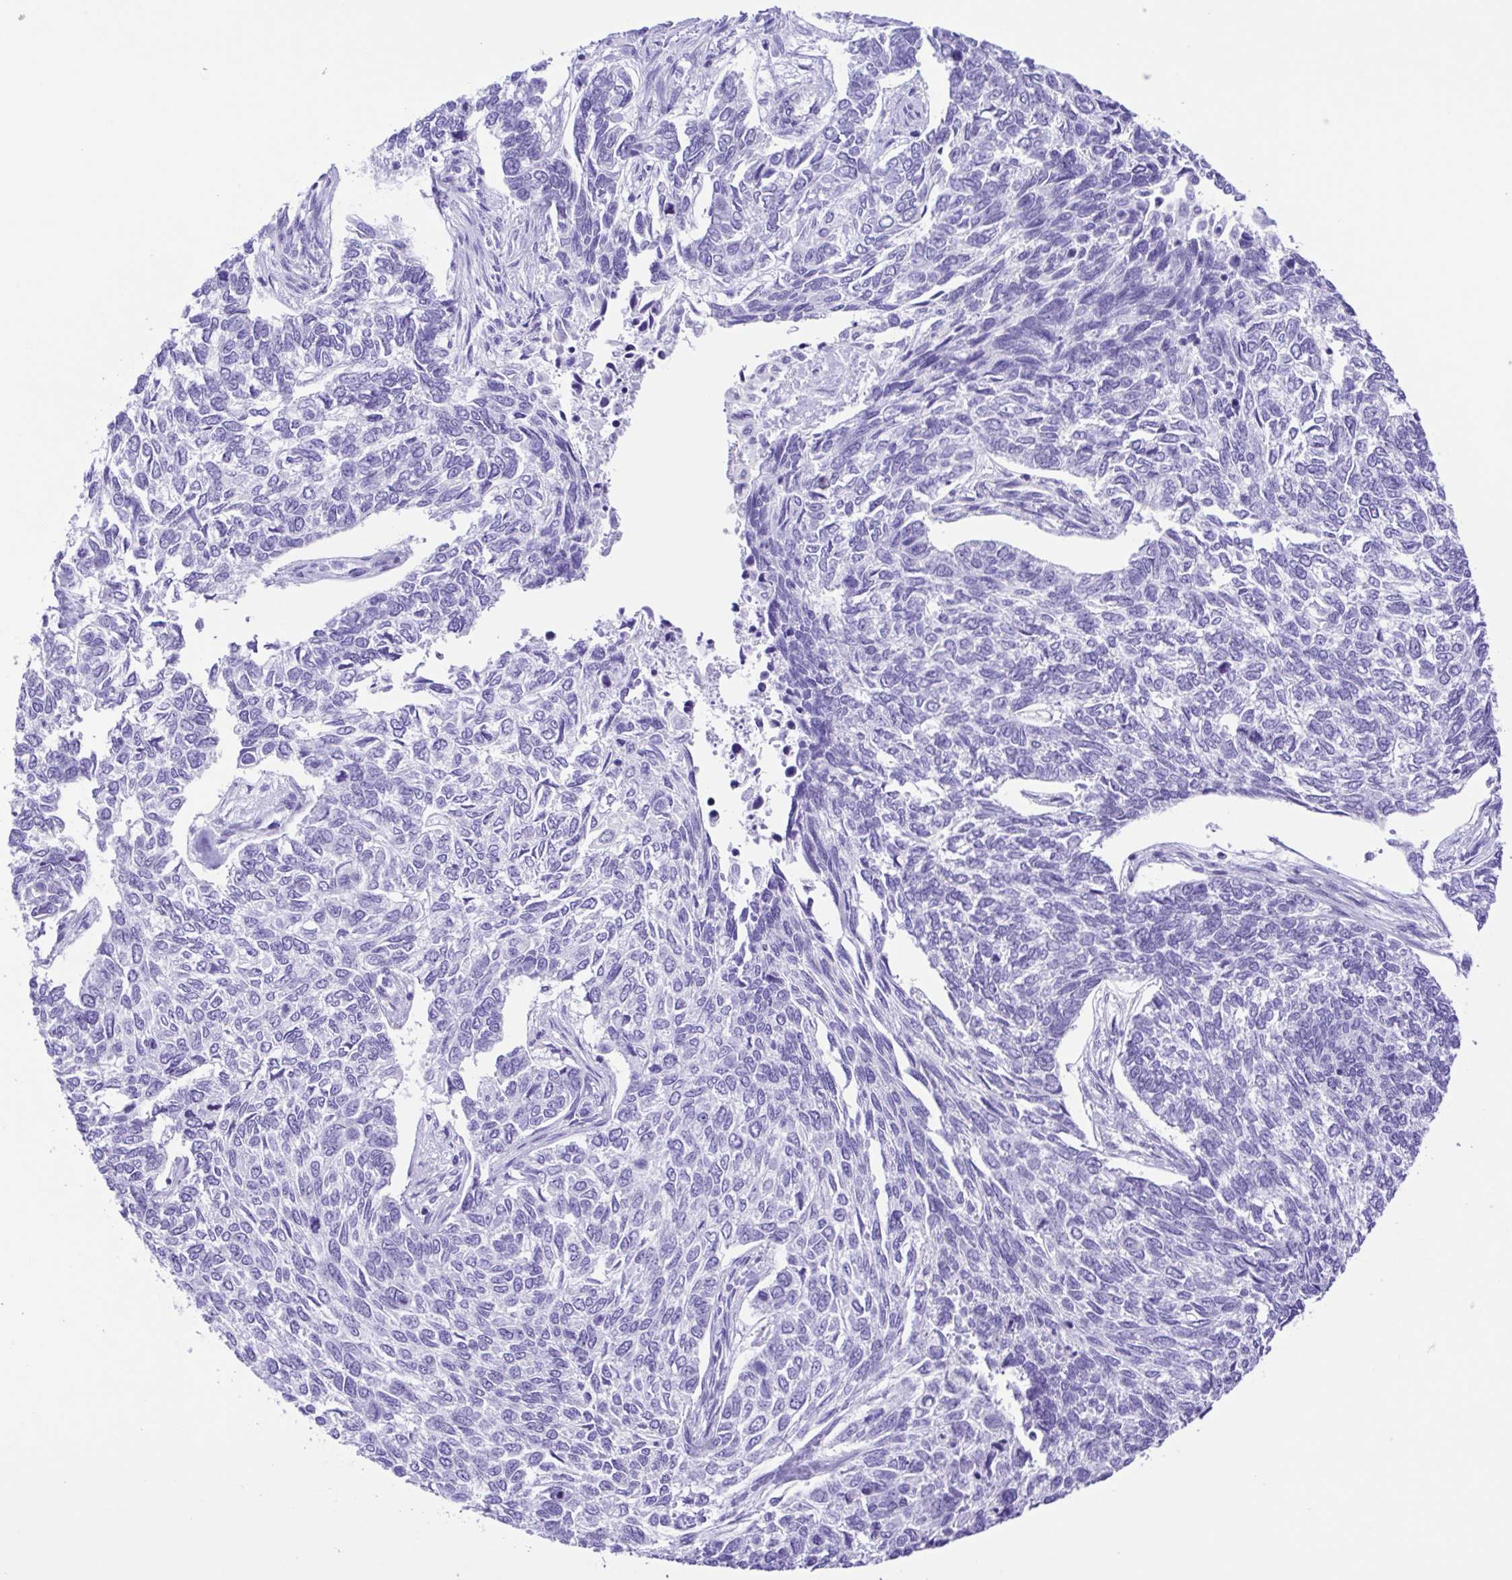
{"staining": {"intensity": "negative", "quantity": "none", "location": "none"}, "tissue": "skin cancer", "cell_type": "Tumor cells", "image_type": "cancer", "snomed": [{"axis": "morphology", "description": "Basal cell carcinoma"}, {"axis": "topography", "description": "Skin"}], "caption": "Immunohistochemistry of skin cancer exhibits no expression in tumor cells.", "gene": "ERP27", "patient": {"sex": "female", "age": 65}}